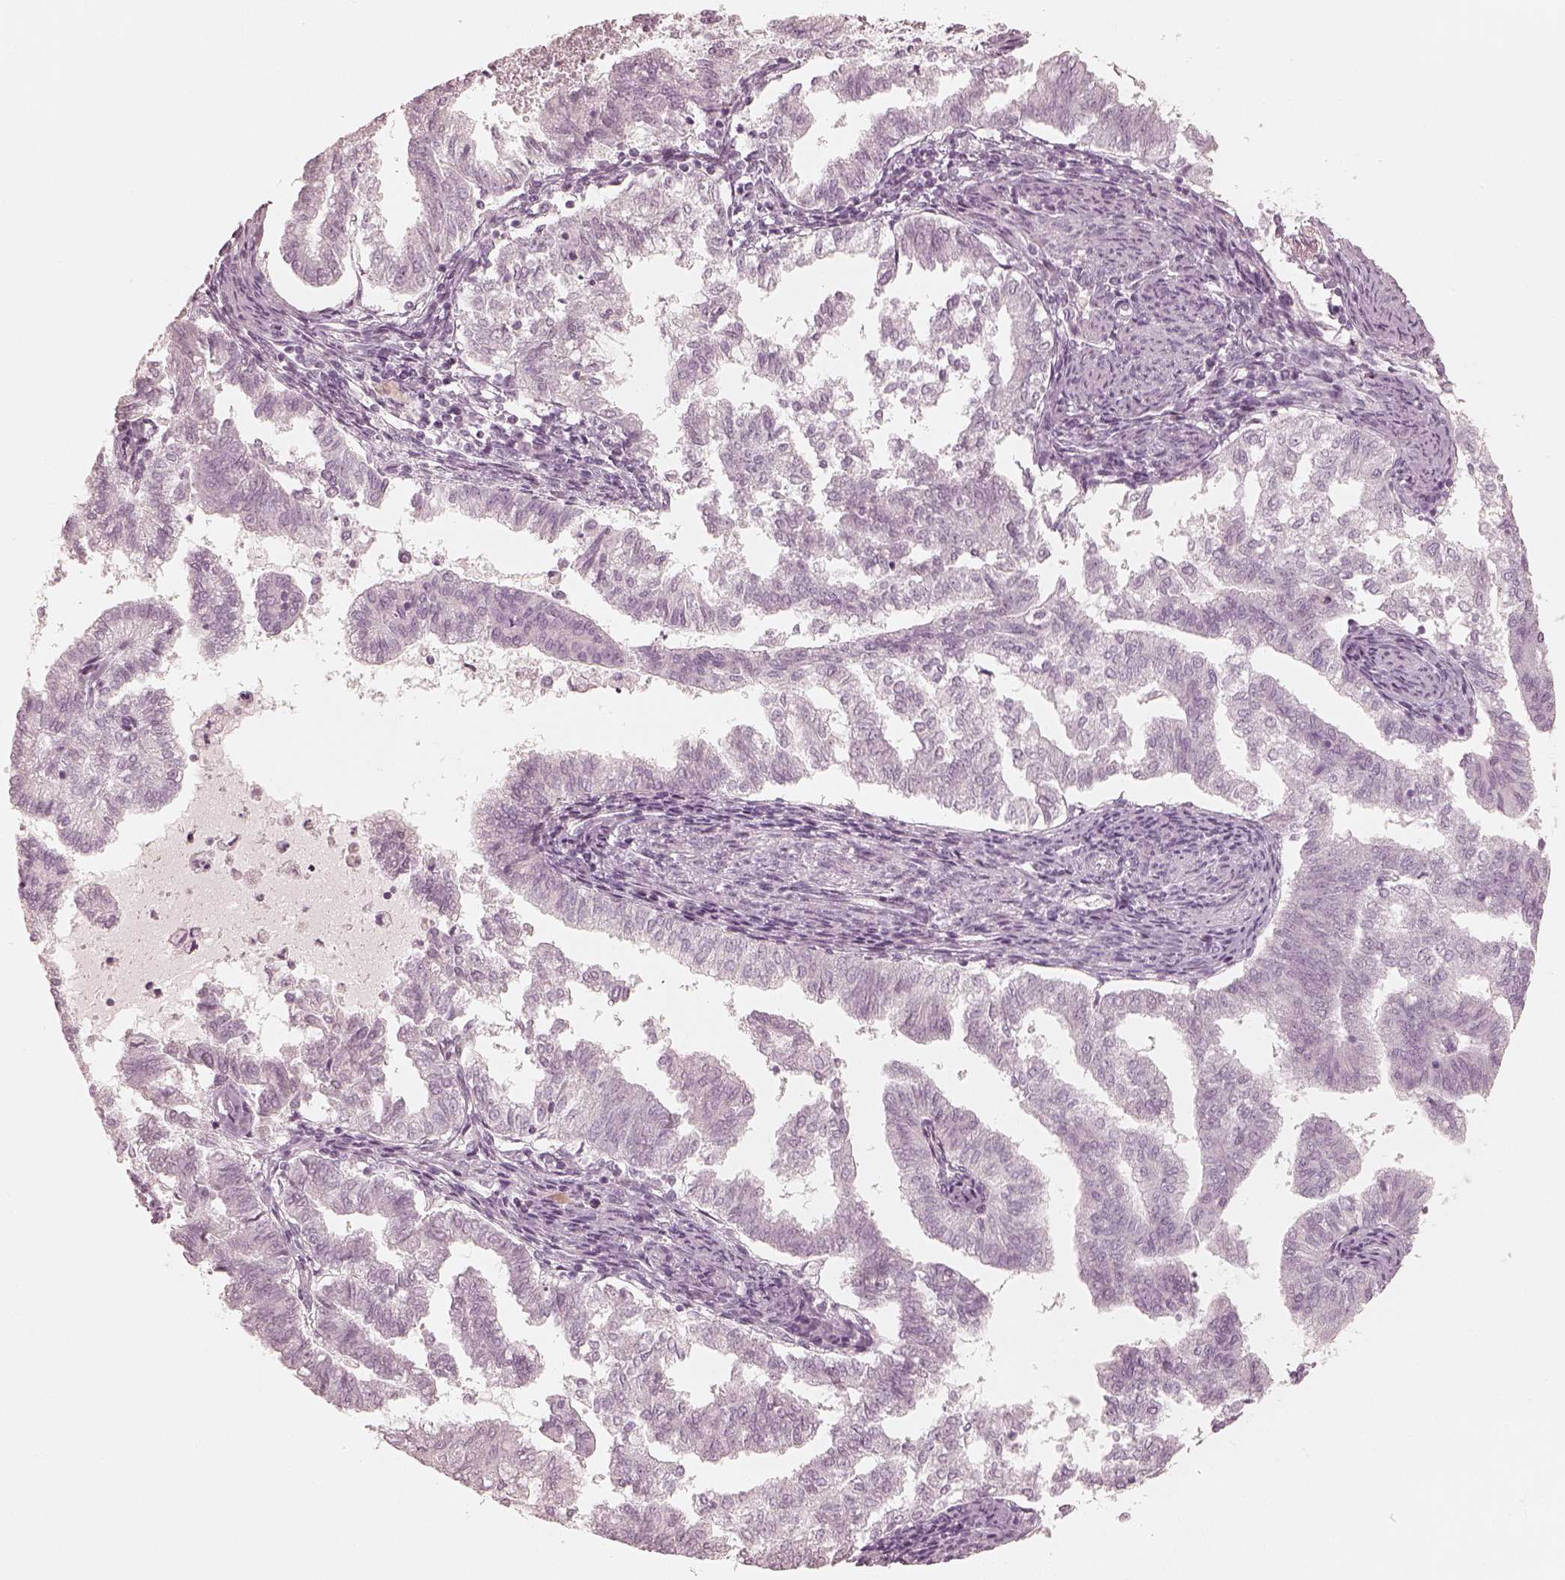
{"staining": {"intensity": "negative", "quantity": "none", "location": "none"}, "tissue": "endometrial cancer", "cell_type": "Tumor cells", "image_type": "cancer", "snomed": [{"axis": "morphology", "description": "Adenocarcinoma, NOS"}, {"axis": "topography", "description": "Endometrium"}], "caption": "This is an IHC image of adenocarcinoma (endometrial). There is no positivity in tumor cells.", "gene": "KRT82", "patient": {"sex": "female", "age": 79}}